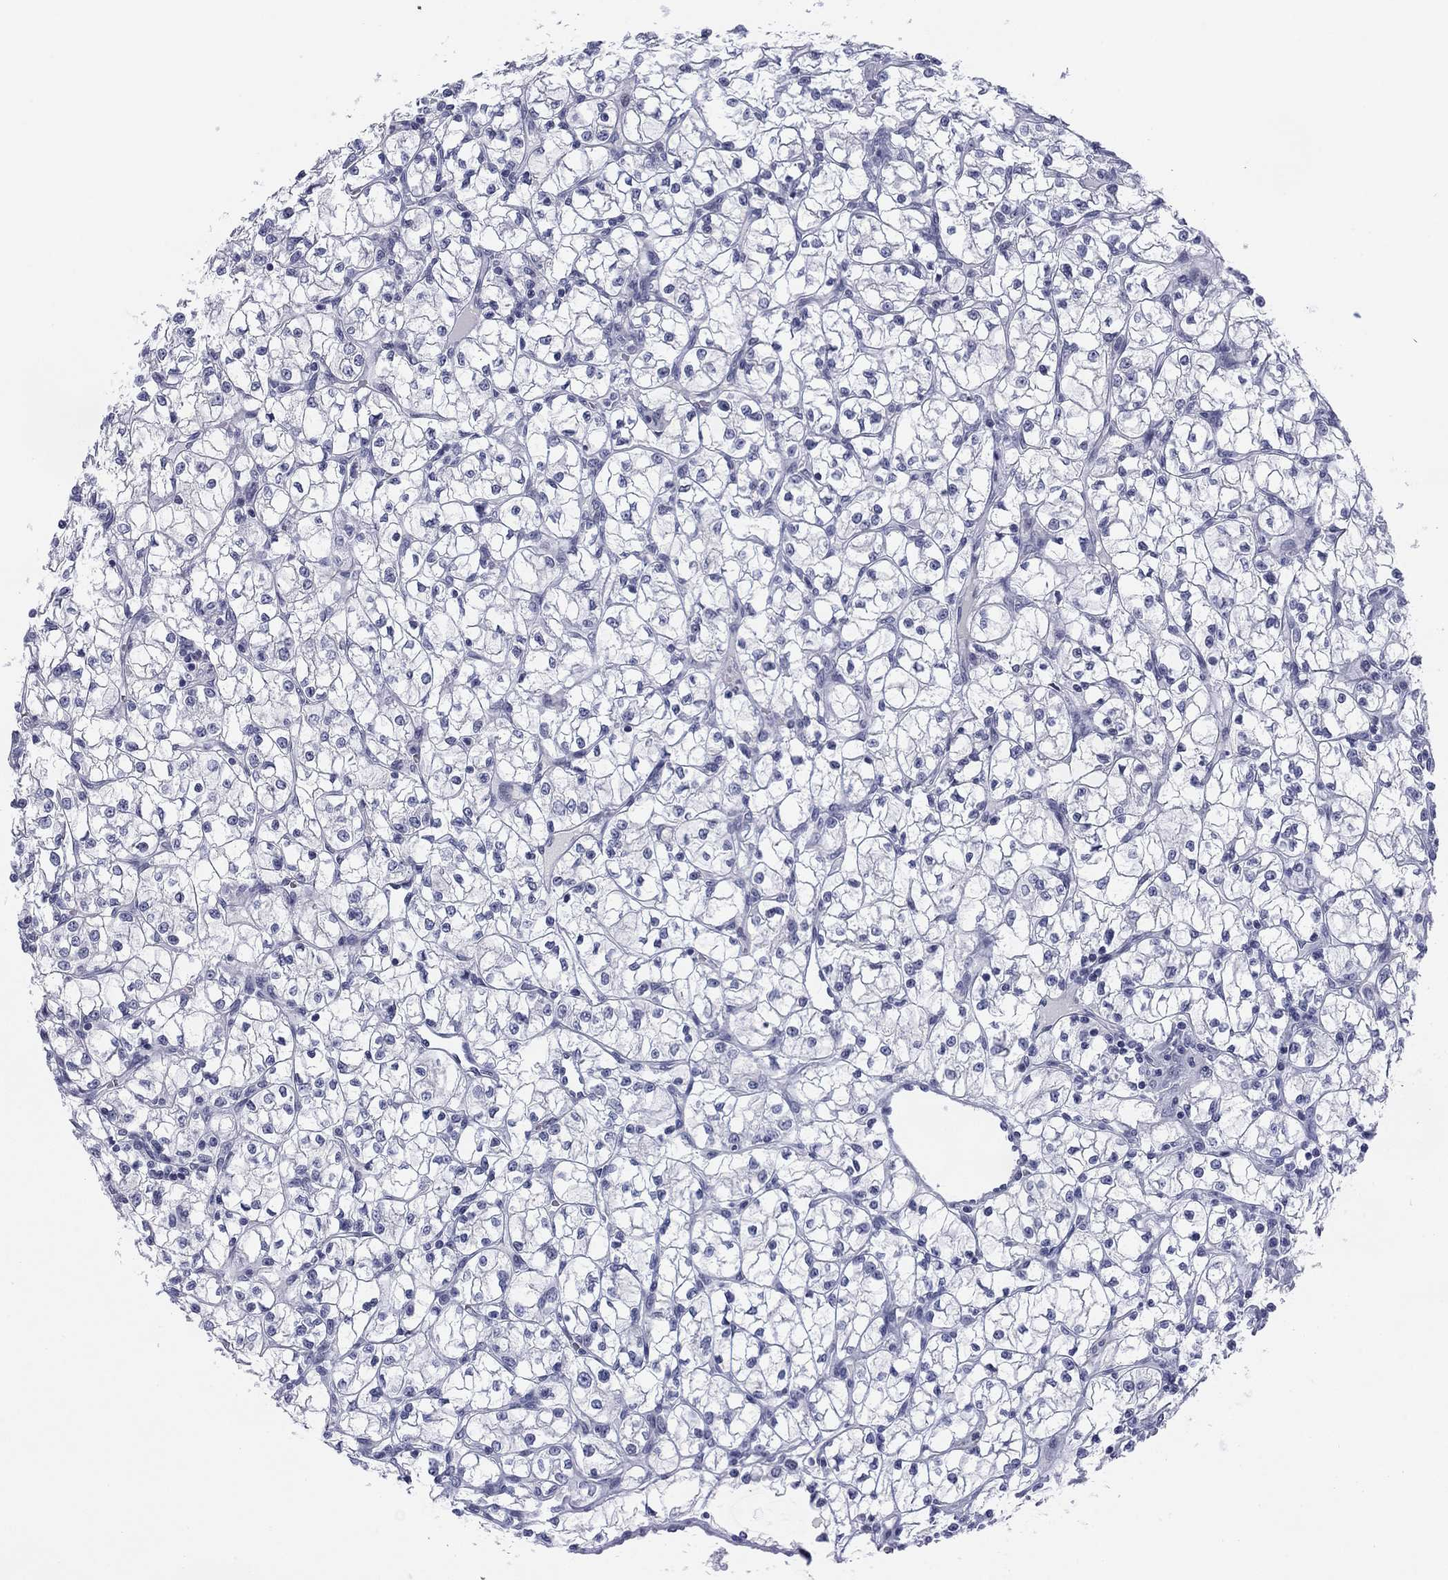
{"staining": {"intensity": "negative", "quantity": "none", "location": "none"}, "tissue": "renal cancer", "cell_type": "Tumor cells", "image_type": "cancer", "snomed": [{"axis": "morphology", "description": "Adenocarcinoma, NOS"}, {"axis": "topography", "description": "Kidney"}], "caption": "Immunohistochemistry (IHC) photomicrograph of renal cancer (adenocarcinoma) stained for a protein (brown), which displays no staining in tumor cells.", "gene": "PRPH", "patient": {"sex": "female", "age": 64}}